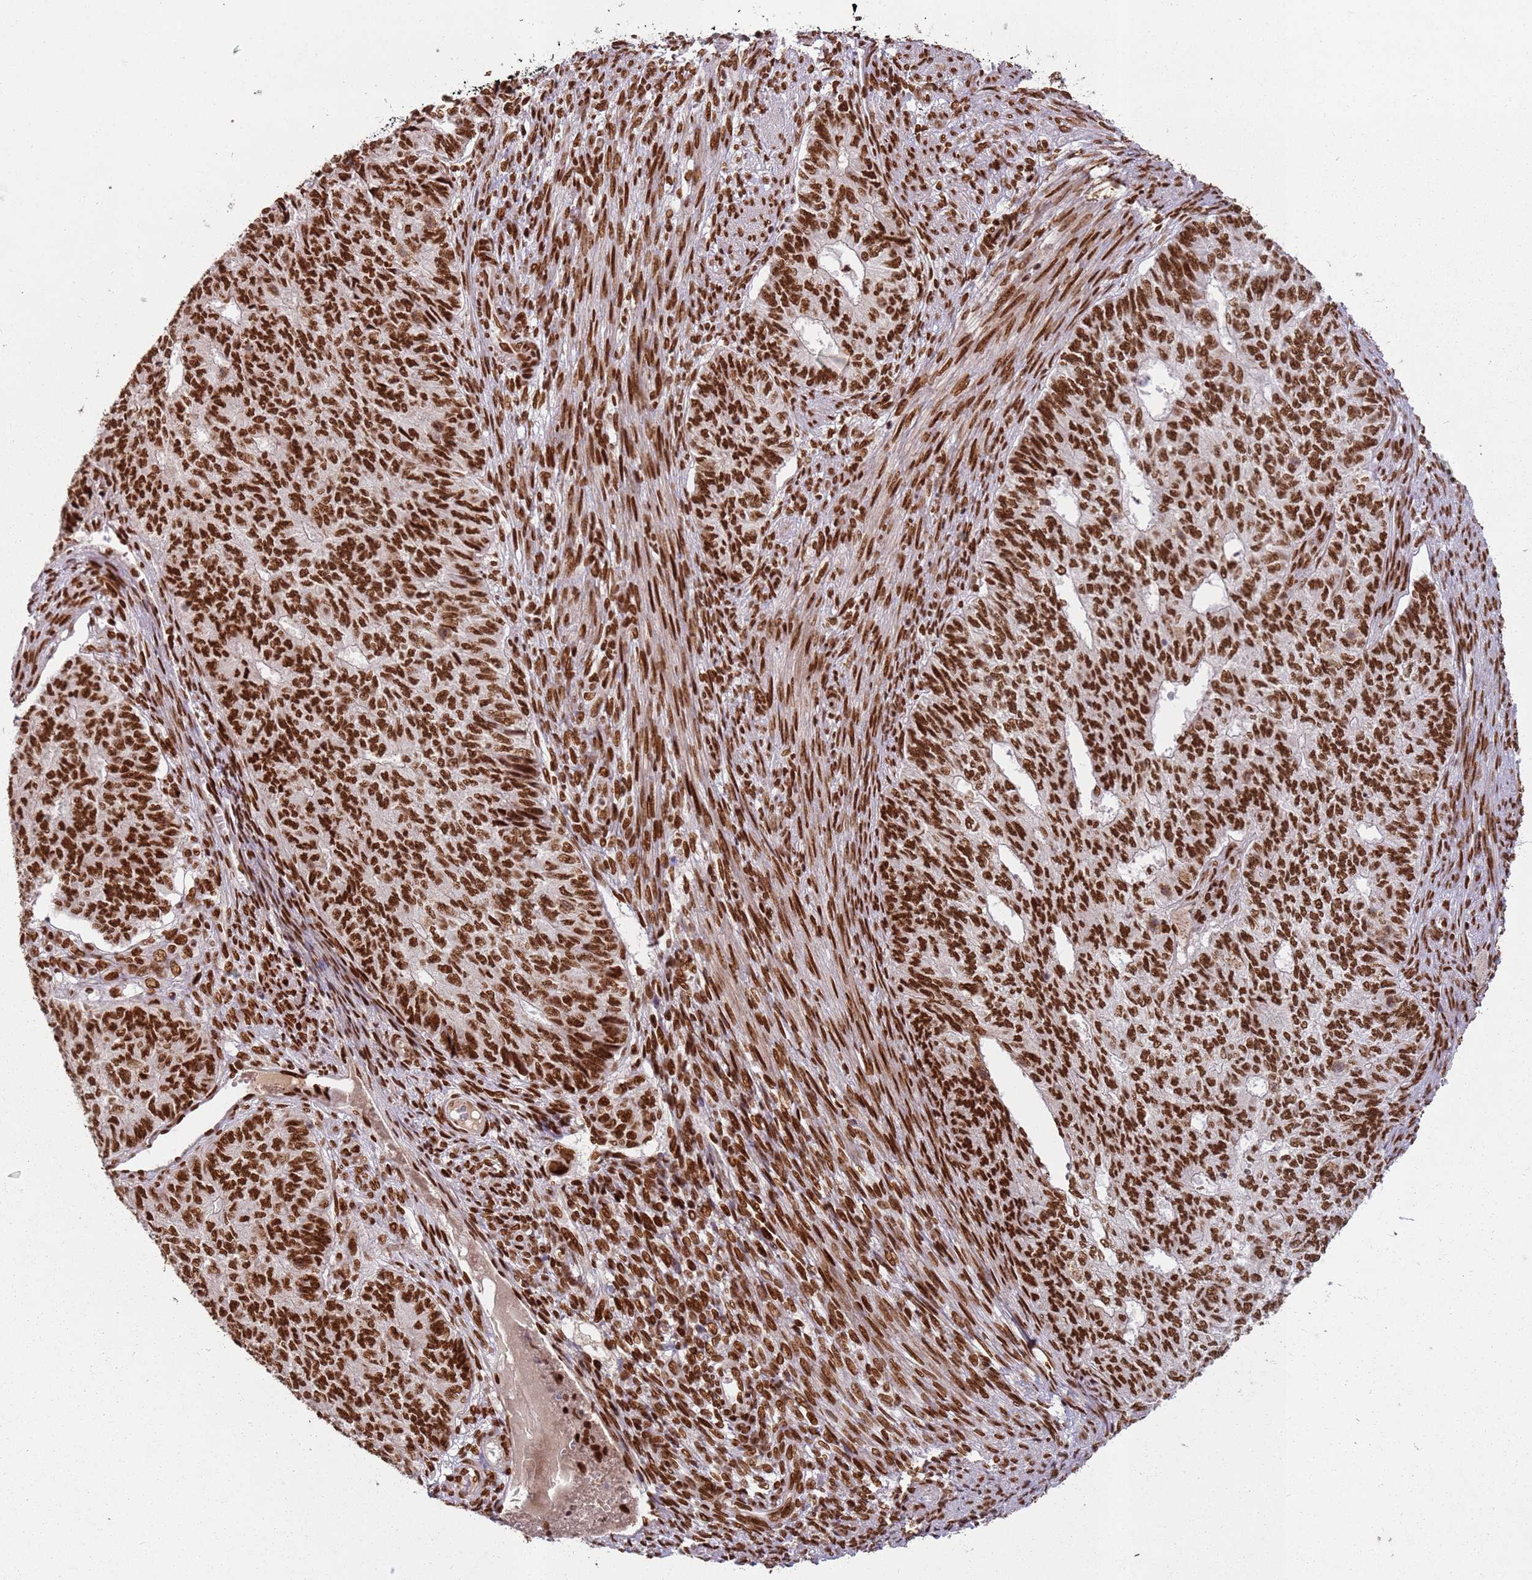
{"staining": {"intensity": "strong", "quantity": ">75%", "location": "nuclear"}, "tissue": "endometrial cancer", "cell_type": "Tumor cells", "image_type": "cancer", "snomed": [{"axis": "morphology", "description": "Adenocarcinoma, NOS"}, {"axis": "topography", "description": "Endometrium"}], "caption": "A brown stain shows strong nuclear positivity of a protein in human adenocarcinoma (endometrial) tumor cells.", "gene": "TENT4A", "patient": {"sex": "female", "age": 32}}